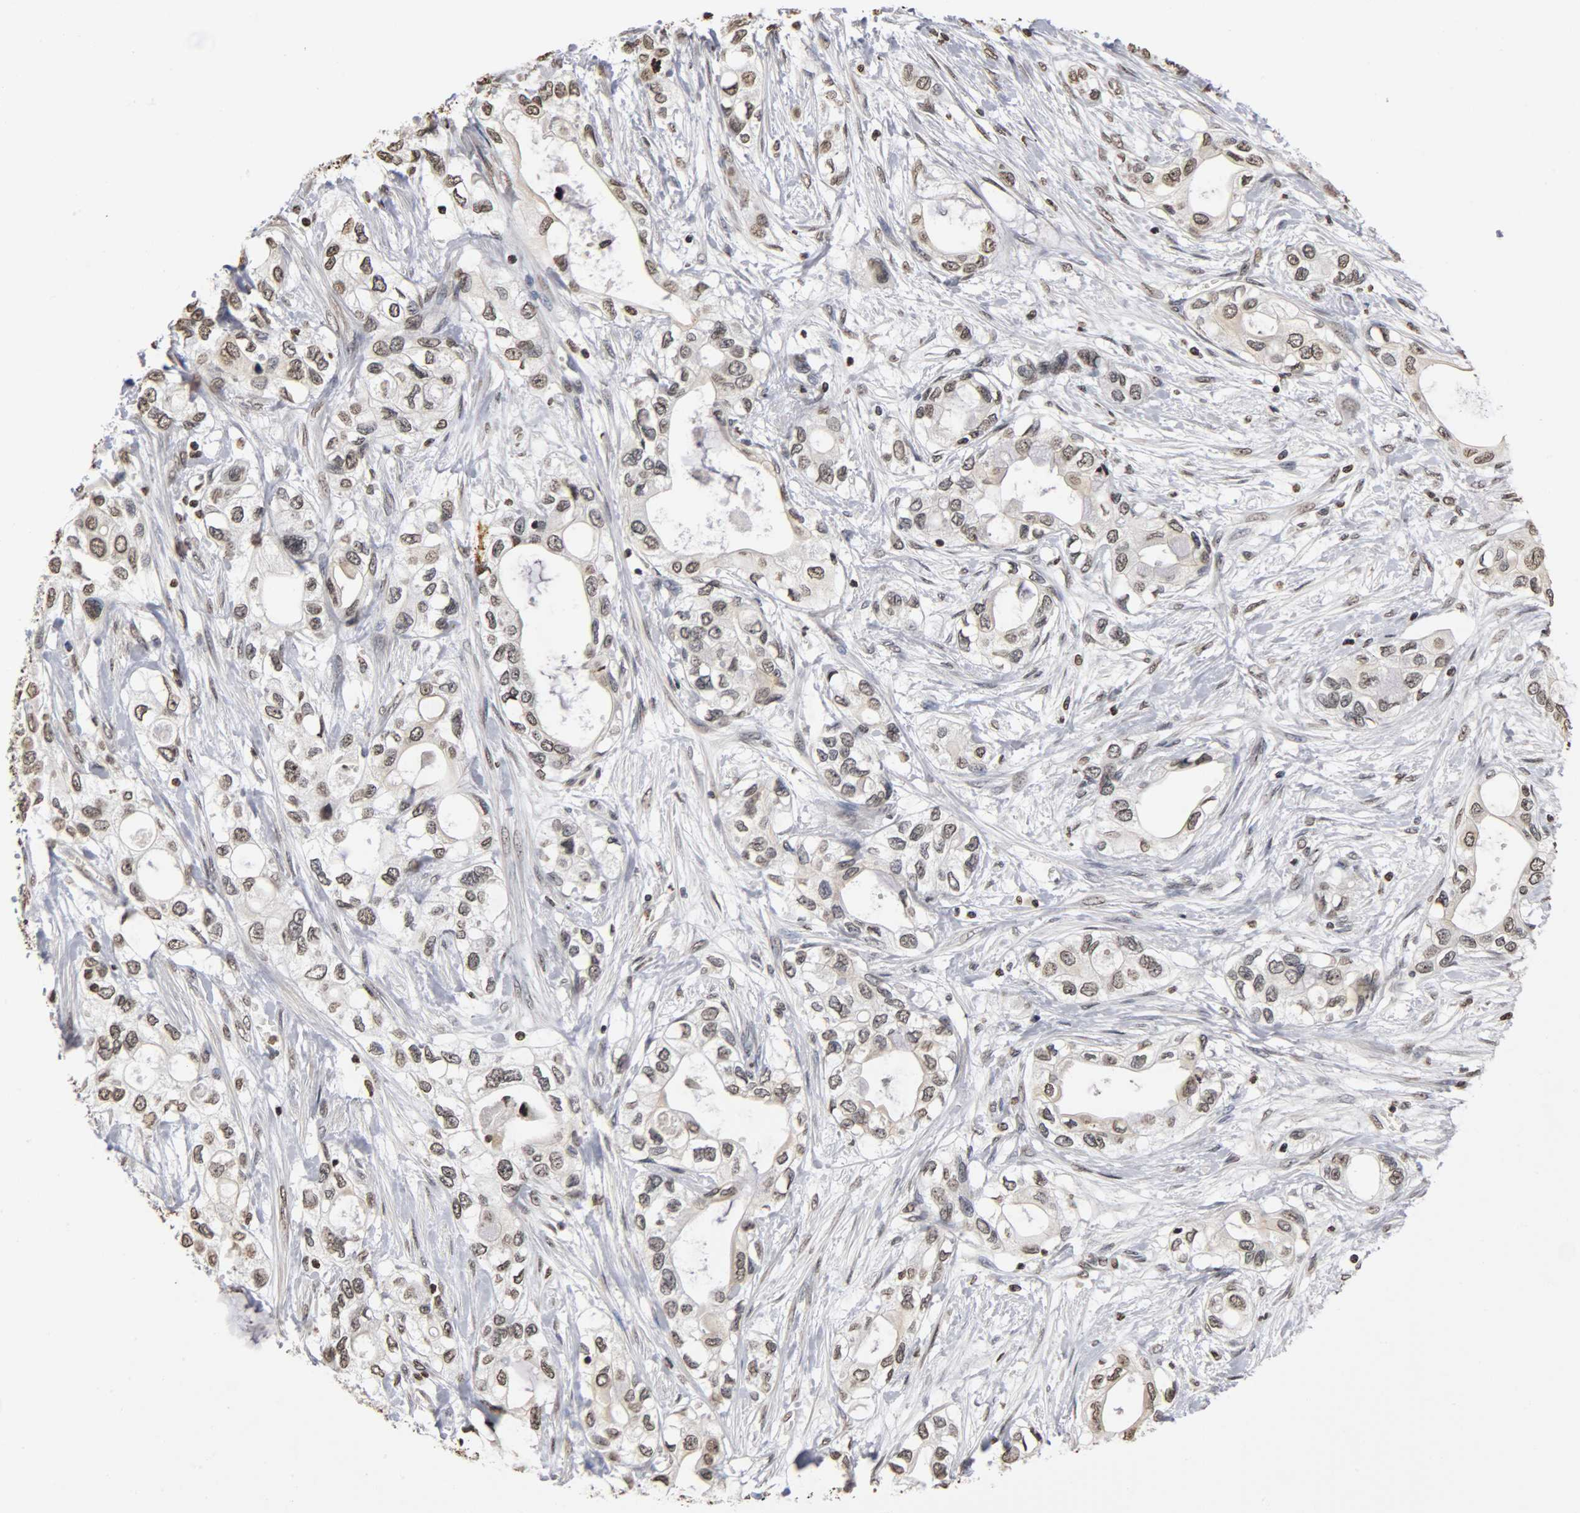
{"staining": {"intensity": "weak", "quantity": "<25%", "location": "nuclear"}, "tissue": "pancreatic cancer", "cell_type": "Tumor cells", "image_type": "cancer", "snomed": [{"axis": "morphology", "description": "Adenocarcinoma, NOS"}, {"axis": "topography", "description": "Pancreas"}], "caption": "Protein analysis of pancreatic adenocarcinoma exhibits no significant positivity in tumor cells. (Brightfield microscopy of DAB (3,3'-diaminobenzidine) immunohistochemistry at high magnification).", "gene": "ERCC2", "patient": {"sex": "female", "age": 70}}